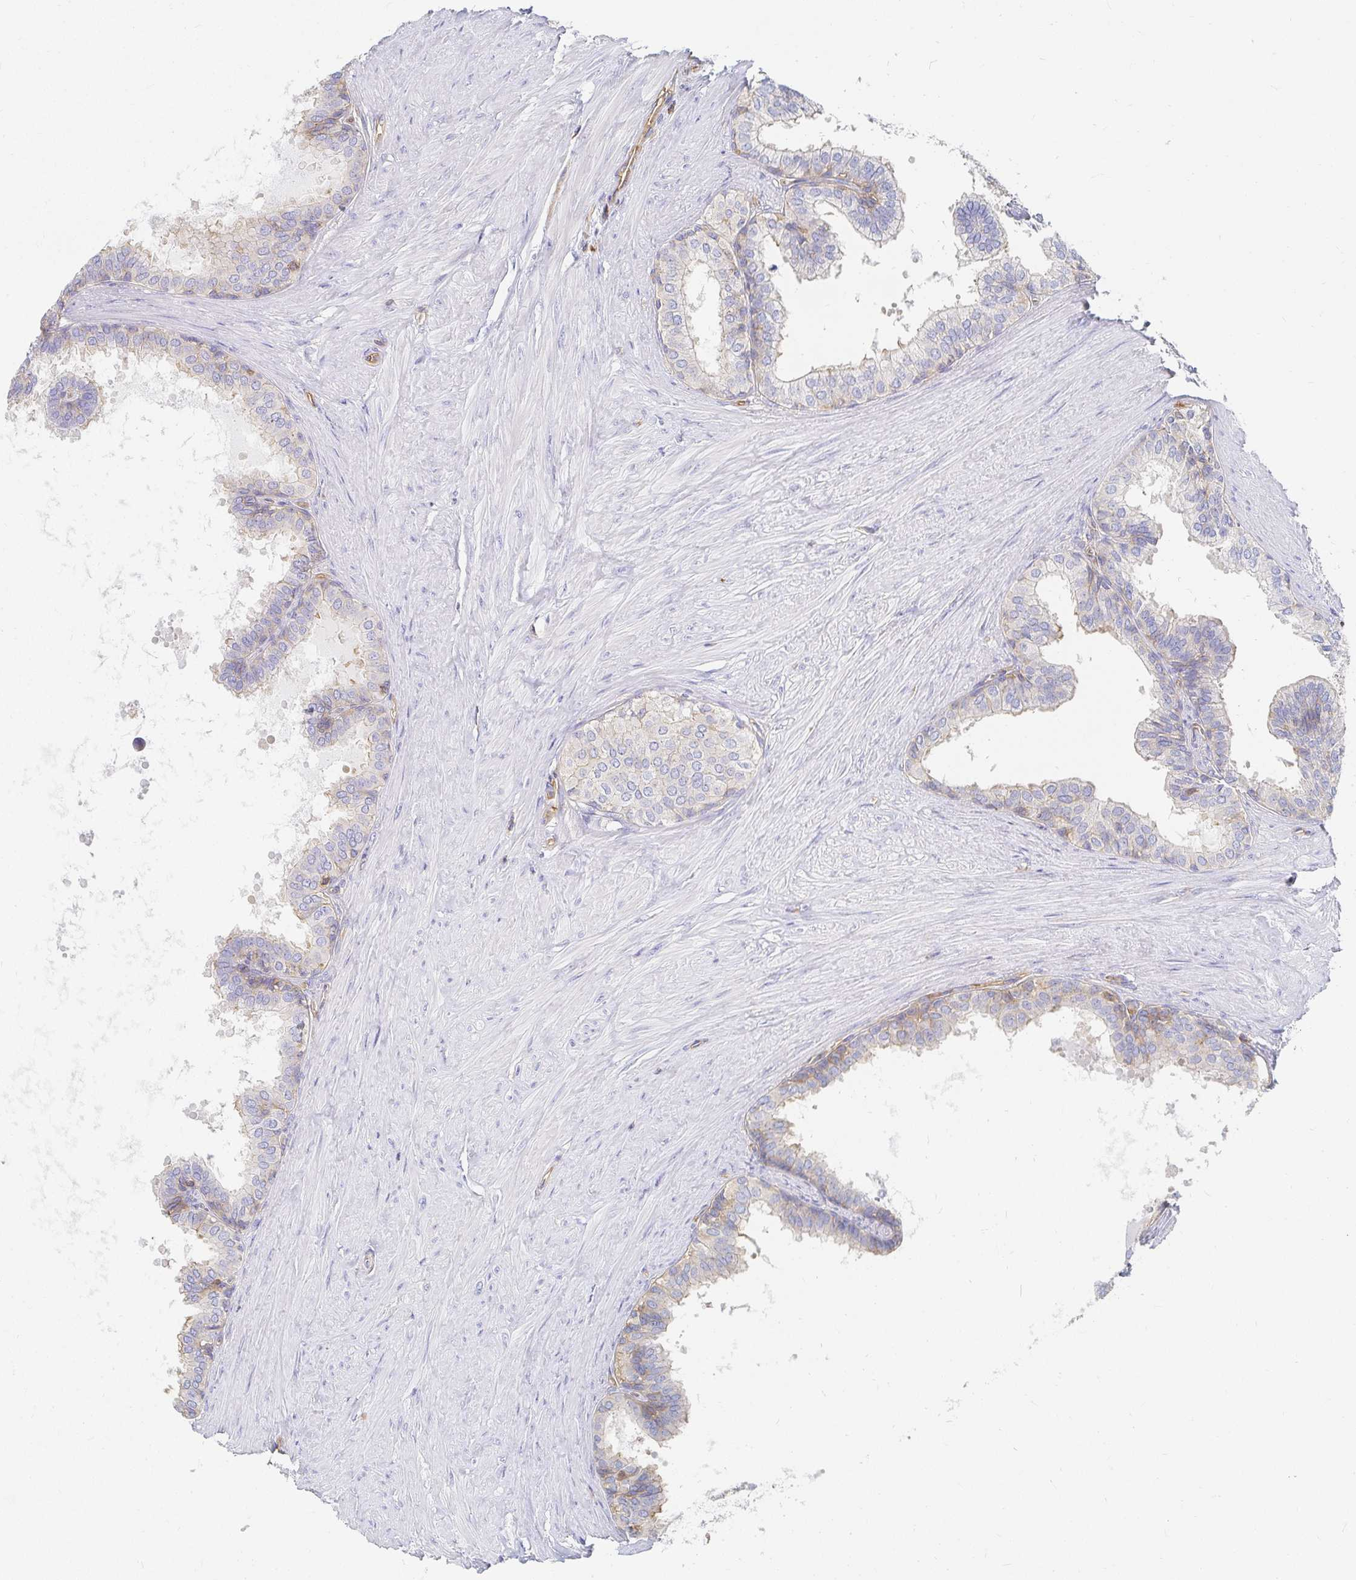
{"staining": {"intensity": "moderate", "quantity": "<25%", "location": "cytoplasmic/membranous"}, "tissue": "prostate", "cell_type": "Glandular cells", "image_type": "normal", "snomed": [{"axis": "morphology", "description": "Normal tissue, NOS"}, {"axis": "topography", "description": "Prostate"}, {"axis": "topography", "description": "Peripheral nerve tissue"}], "caption": "Immunohistochemical staining of benign prostate displays moderate cytoplasmic/membranous protein staining in about <25% of glandular cells.", "gene": "TSPAN19", "patient": {"sex": "male", "age": 55}}